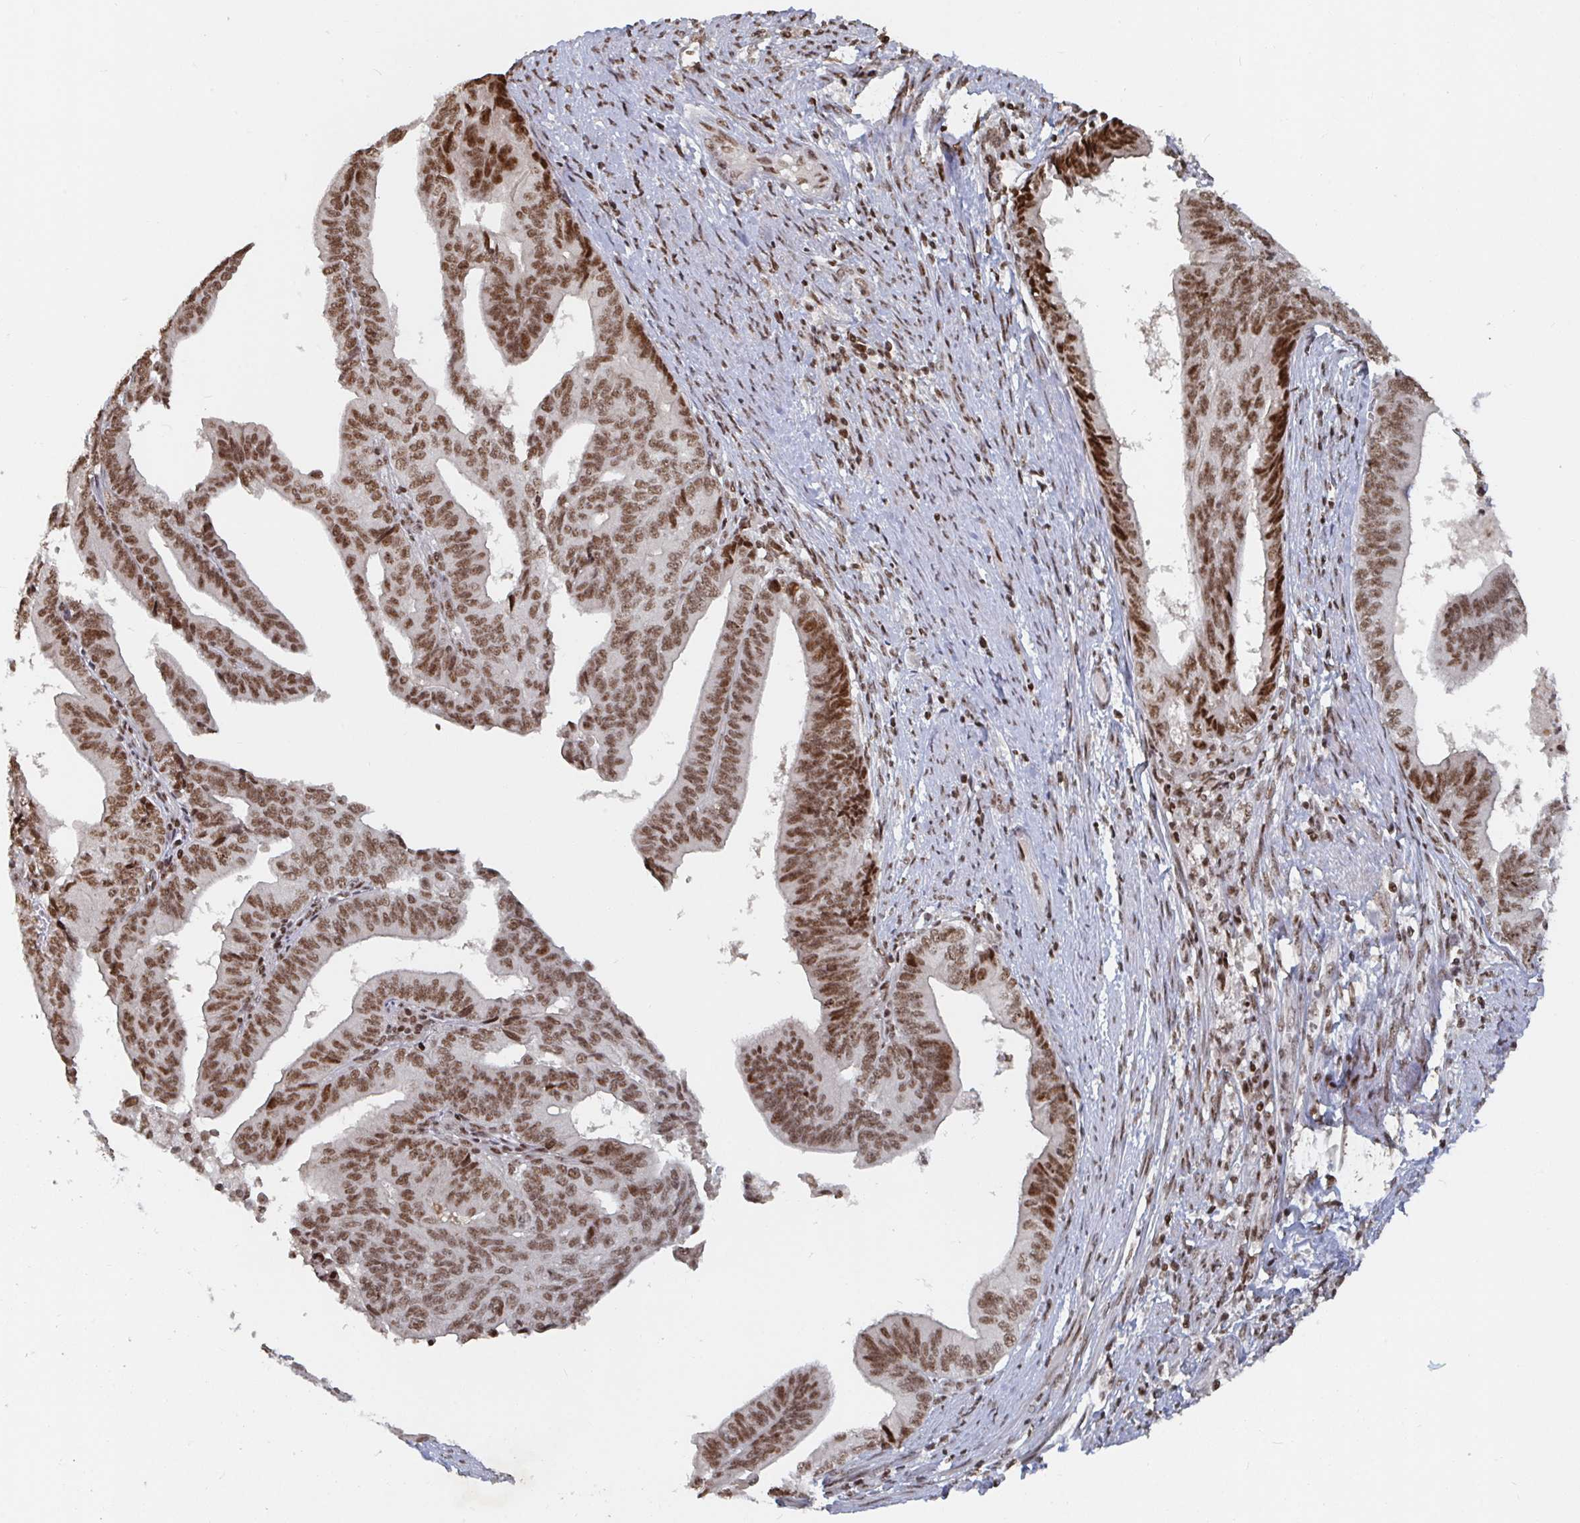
{"staining": {"intensity": "moderate", "quantity": ">75%", "location": "nuclear"}, "tissue": "endometrial cancer", "cell_type": "Tumor cells", "image_type": "cancer", "snomed": [{"axis": "morphology", "description": "Adenocarcinoma, NOS"}, {"axis": "topography", "description": "Endometrium"}], "caption": "Immunohistochemical staining of human endometrial cancer reveals medium levels of moderate nuclear protein expression in about >75% of tumor cells. (DAB (3,3'-diaminobenzidine) IHC with brightfield microscopy, high magnification).", "gene": "ZDHHC12", "patient": {"sex": "female", "age": 65}}